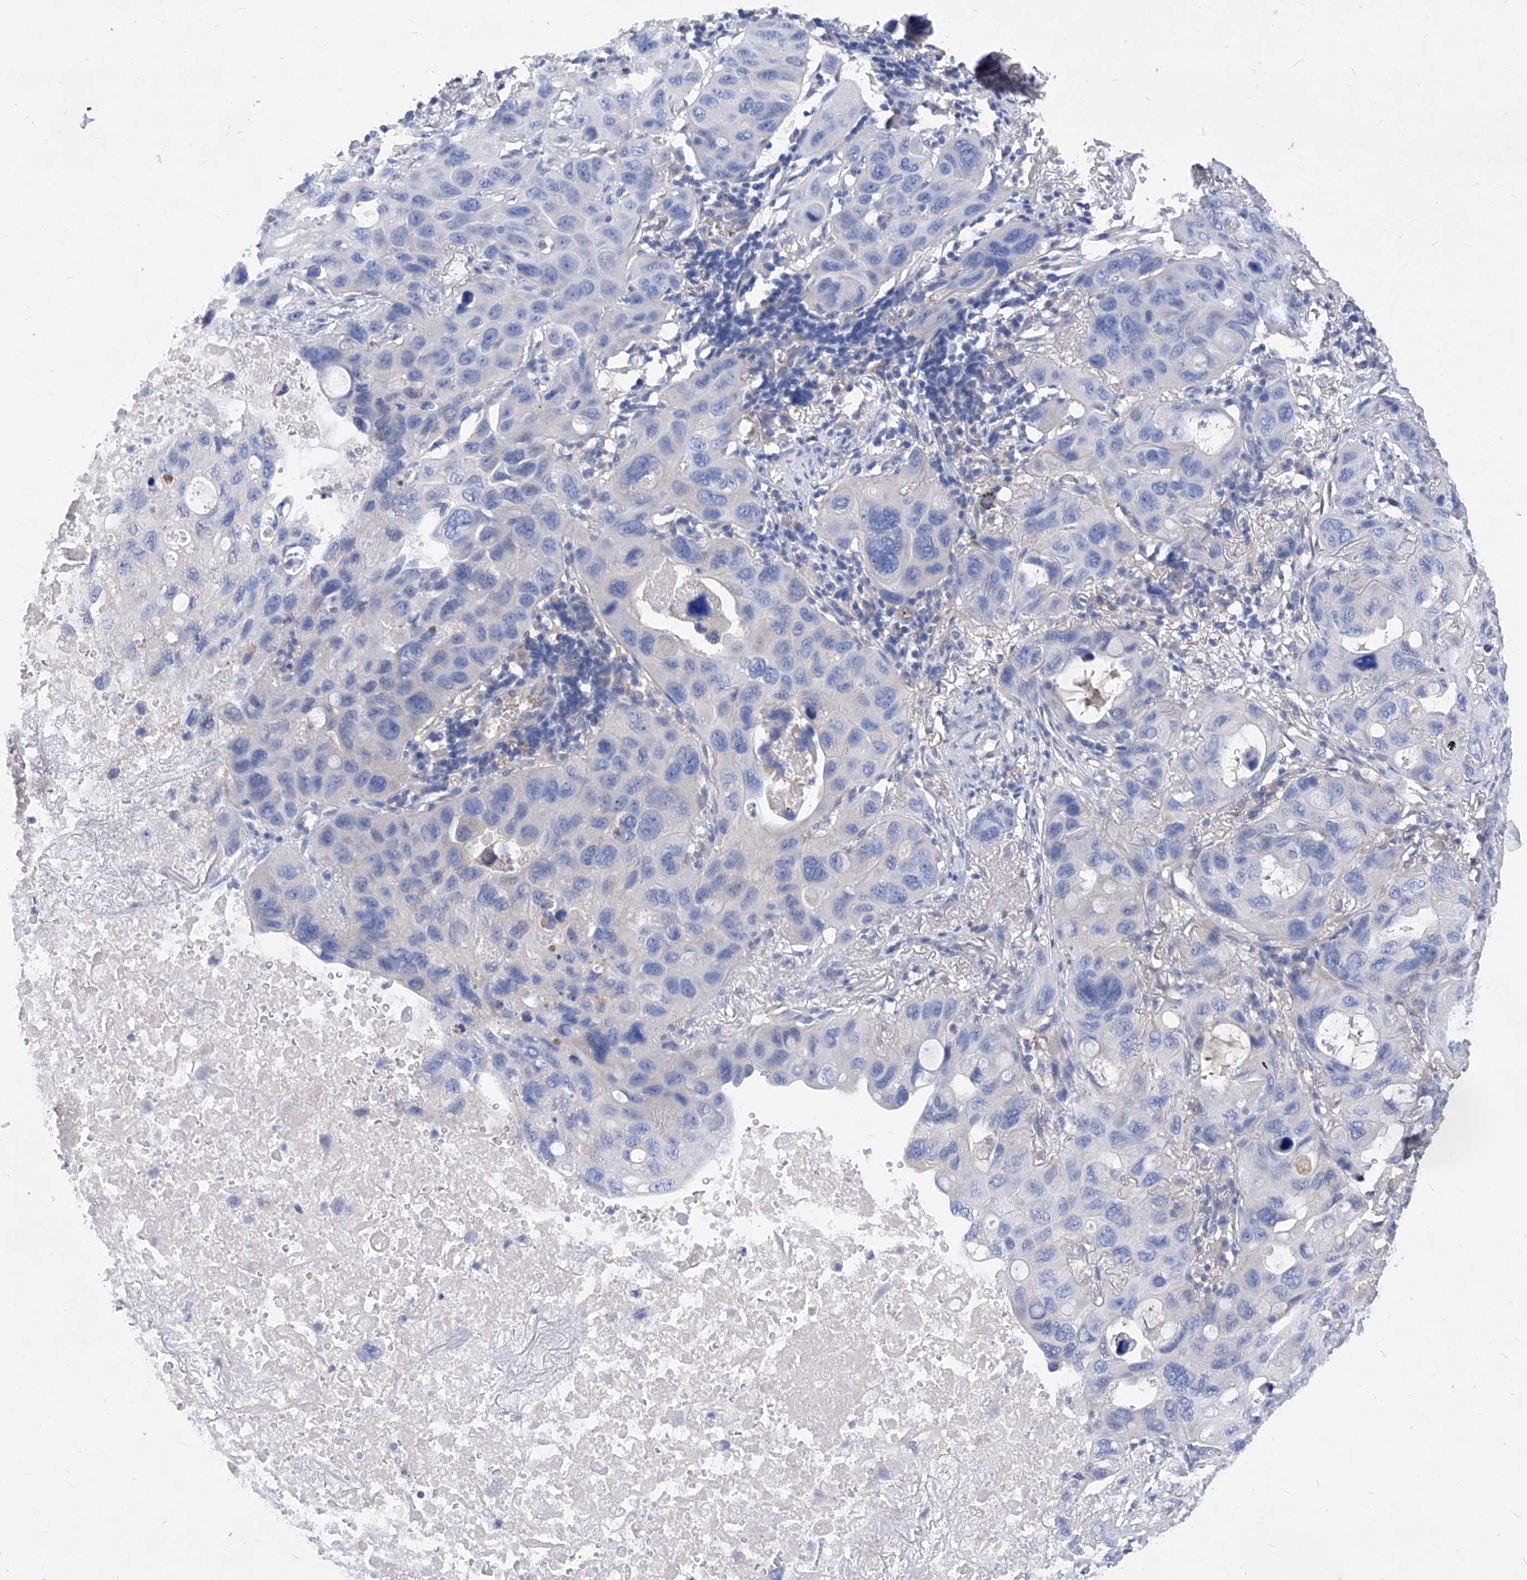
{"staining": {"intensity": "negative", "quantity": "none", "location": "none"}, "tissue": "lung cancer", "cell_type": "Tumor cells", "image_type": "cancer", "snomed": [{"axis": "morphology", "description": "Squamous cell carcinoma, NOS"}, {"axis": "topography", "description": "Lung"}], "caption": "Immunohistochemistry histopathology image of neoplastic tissue: human lung cancer stained with DAB demonstrates no significant protein expression in tumor cells.", "gene": "XPNPEP1", "patient": {"sex": "female", "age": 73}}